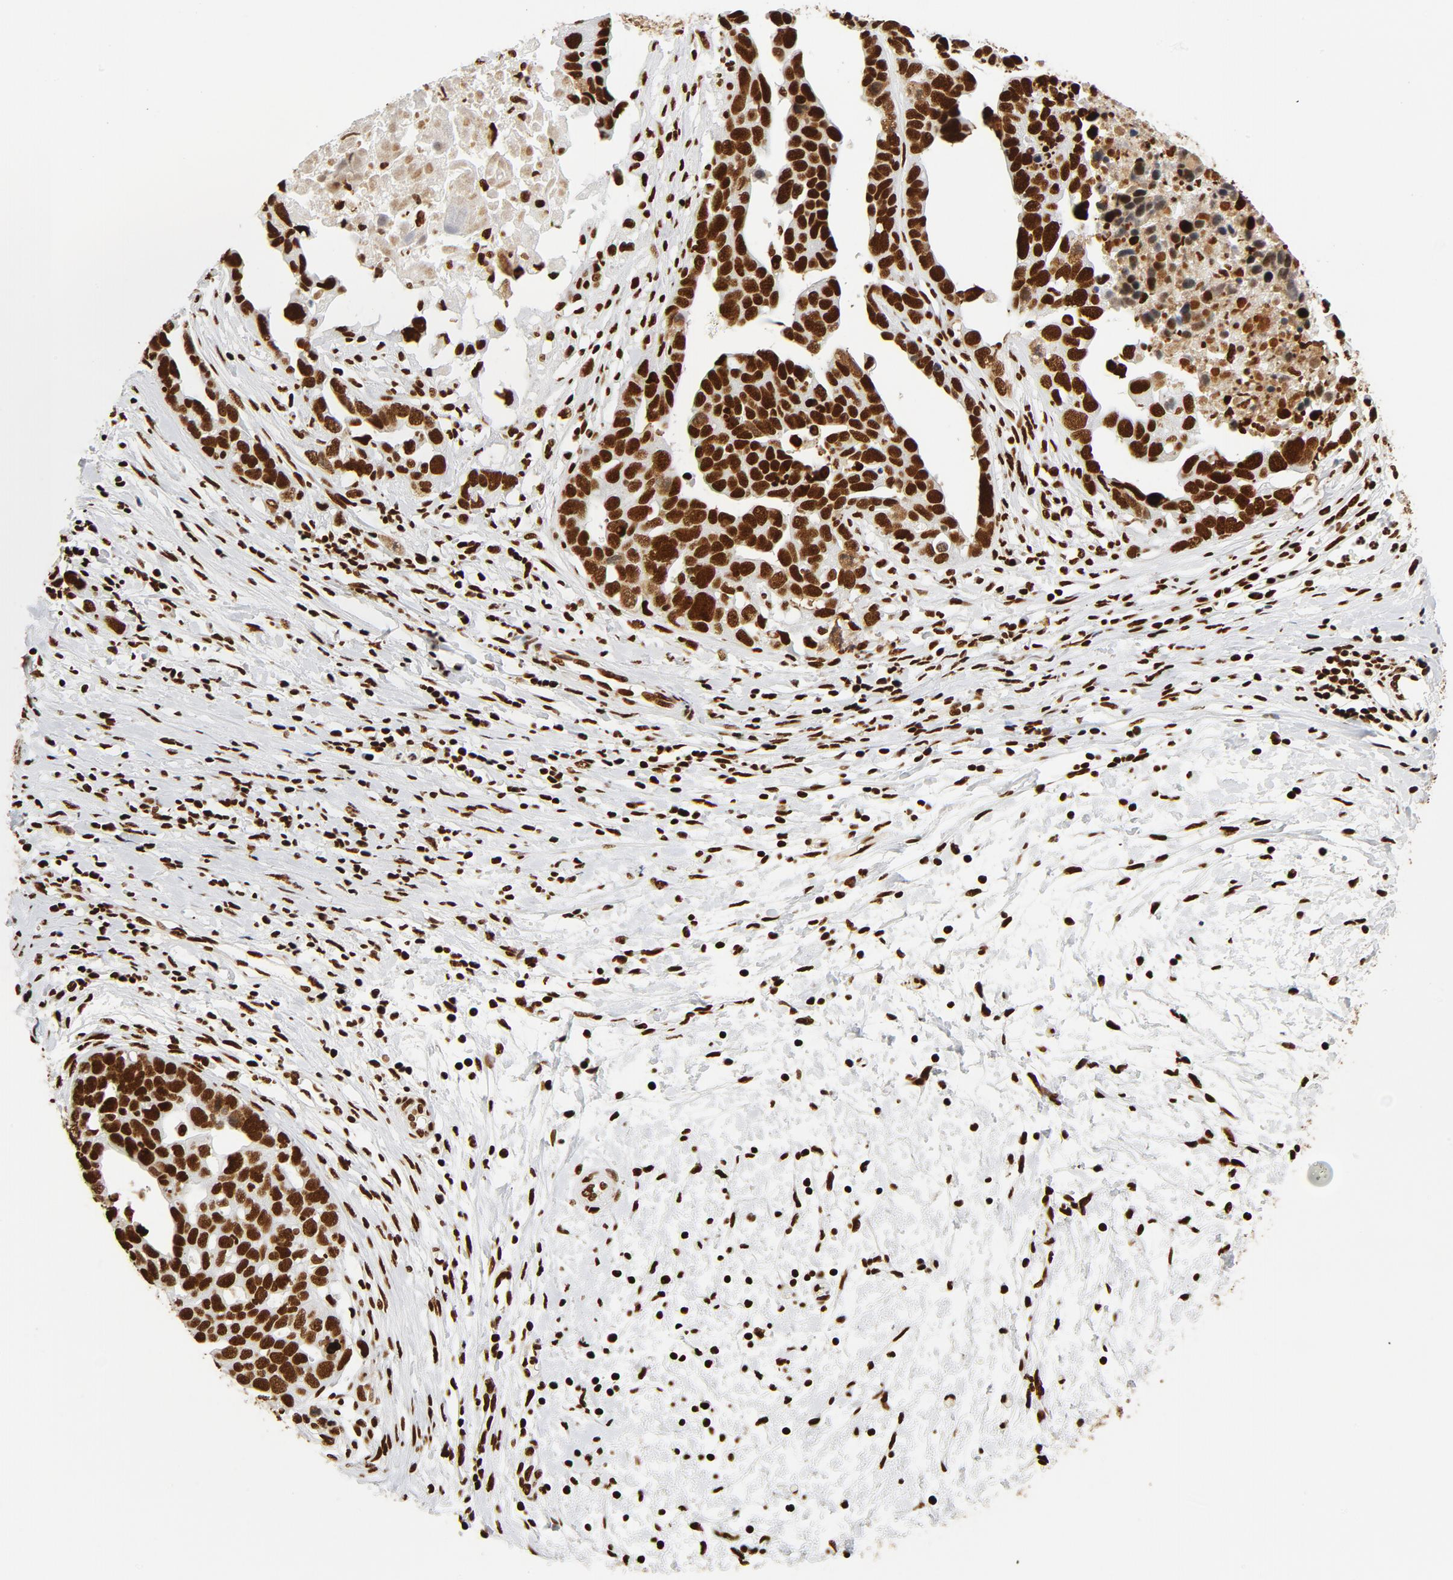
{"staining": {"intensity": "strong", "quantity": ">75%", "location": "cytoplasmic/membranous,nuclear"}, "tissue": "ovarian cancer", "cell_type": "Tumor cells", "image_type": "cancer", "snomed": [{"axis": "morphology", "description": "Cystadenocarcinoma, serous, NOS"}, {"axis": "topography", "description": "Ovary"}], "caption": "Serous cystadenocarcinoma (ovarian) stained with a protein marker demonstrates strong staining in tumor cells.", "gene": "XRCC6", "patient": {"sex": "female", "age": 54}}